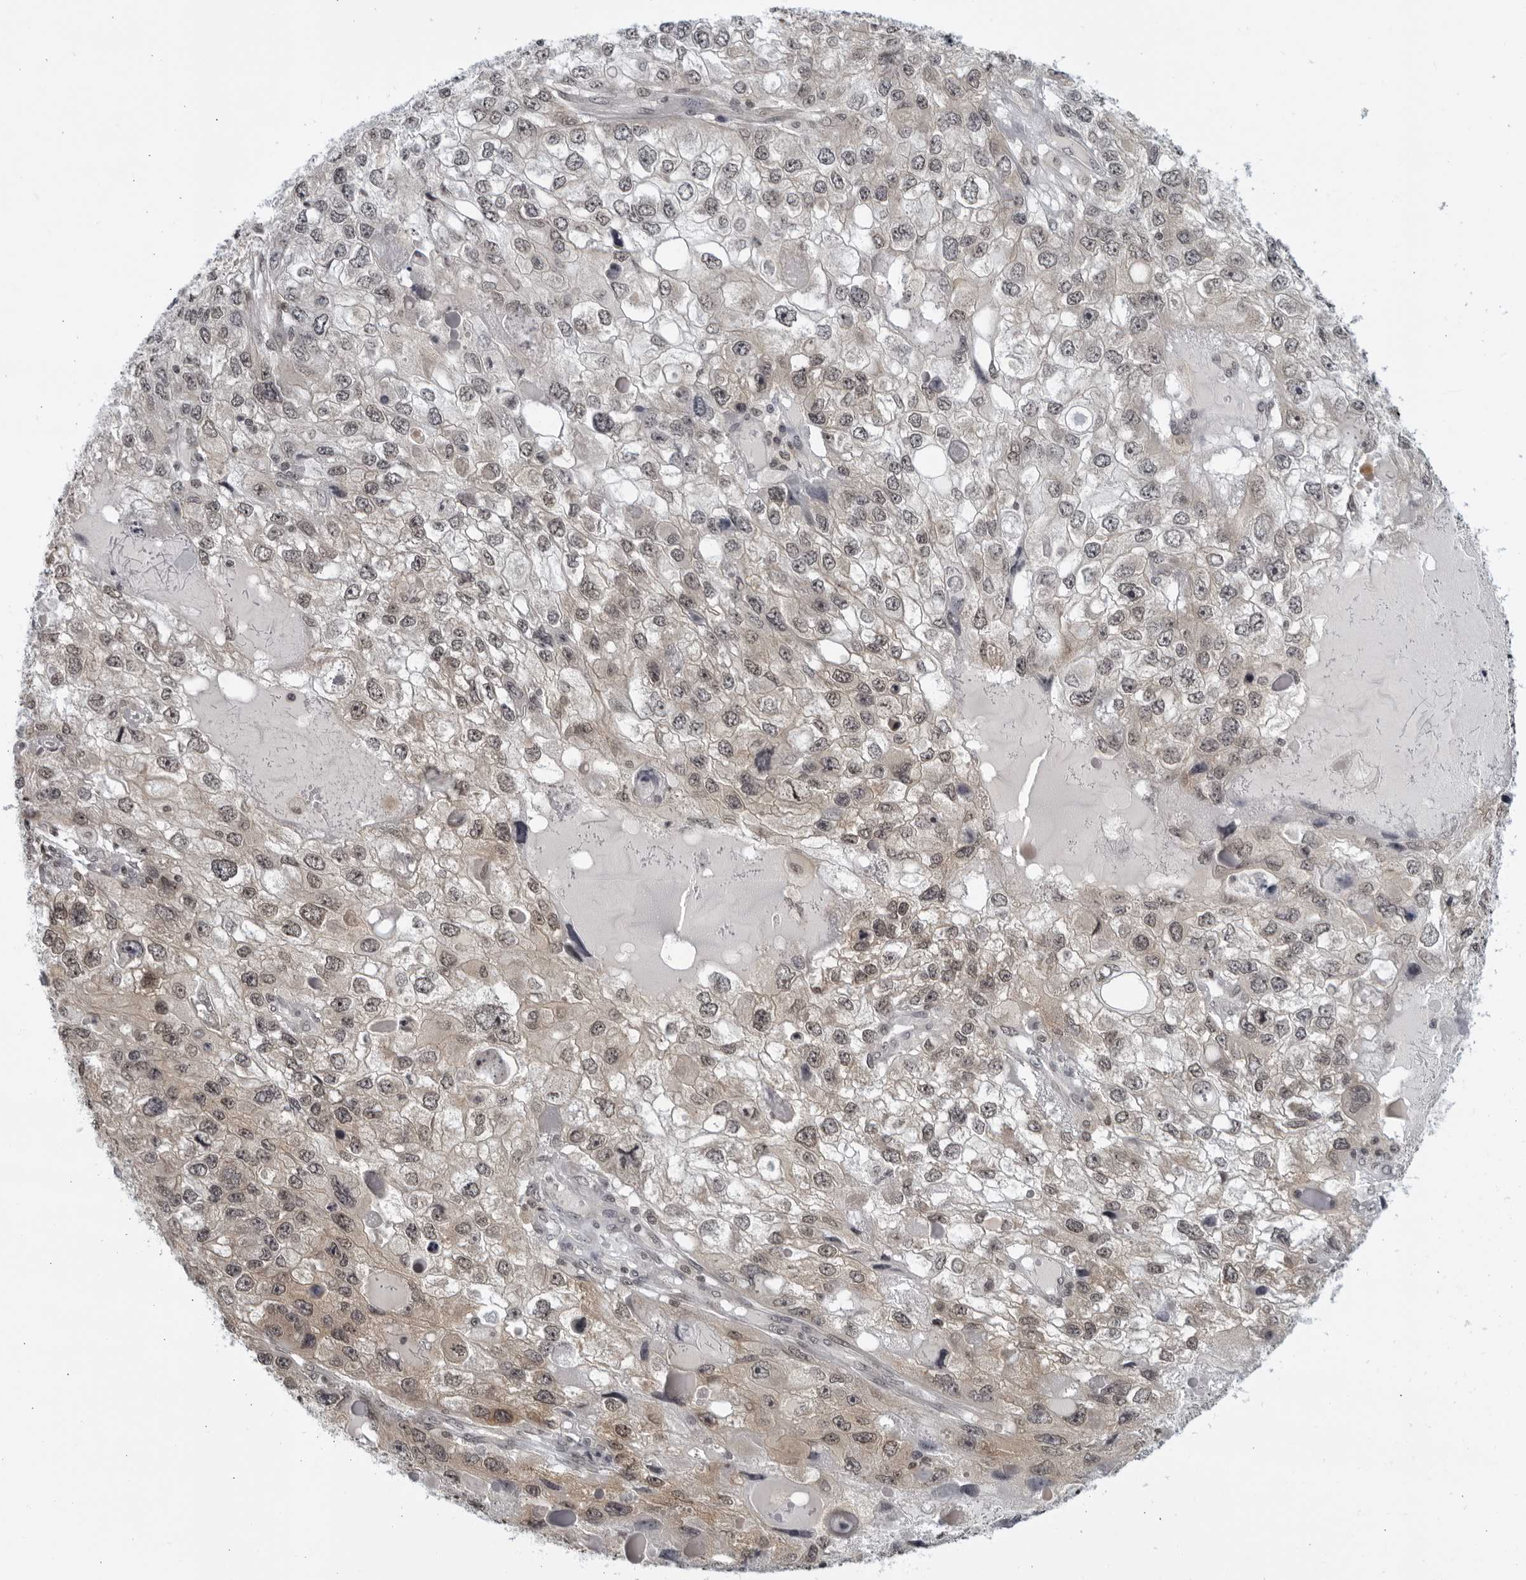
{"staining": {"intensity": "moderate", "quantity": "<25%", "location": "nuclear"}, "tissue": "endometrial cancer", "cell_type": "Tumor cells", "image_type": "cancer", "snomed": [{"axis": "morphology", "description": "Adenocarcinoma, NOS"}, {"axis": "topography", "description": "Endometrium"}], "caption": "A high-resolution image shows IHC staining of endometrial adenocarcinoma, which shows moderate nuclear expression in about <25% of tumor cells. (DAB IHC, brown staining for protein, blue staining for nuclei).", "gene": "CC2D1B", "patient": {"sex": "female", "age": 49}}